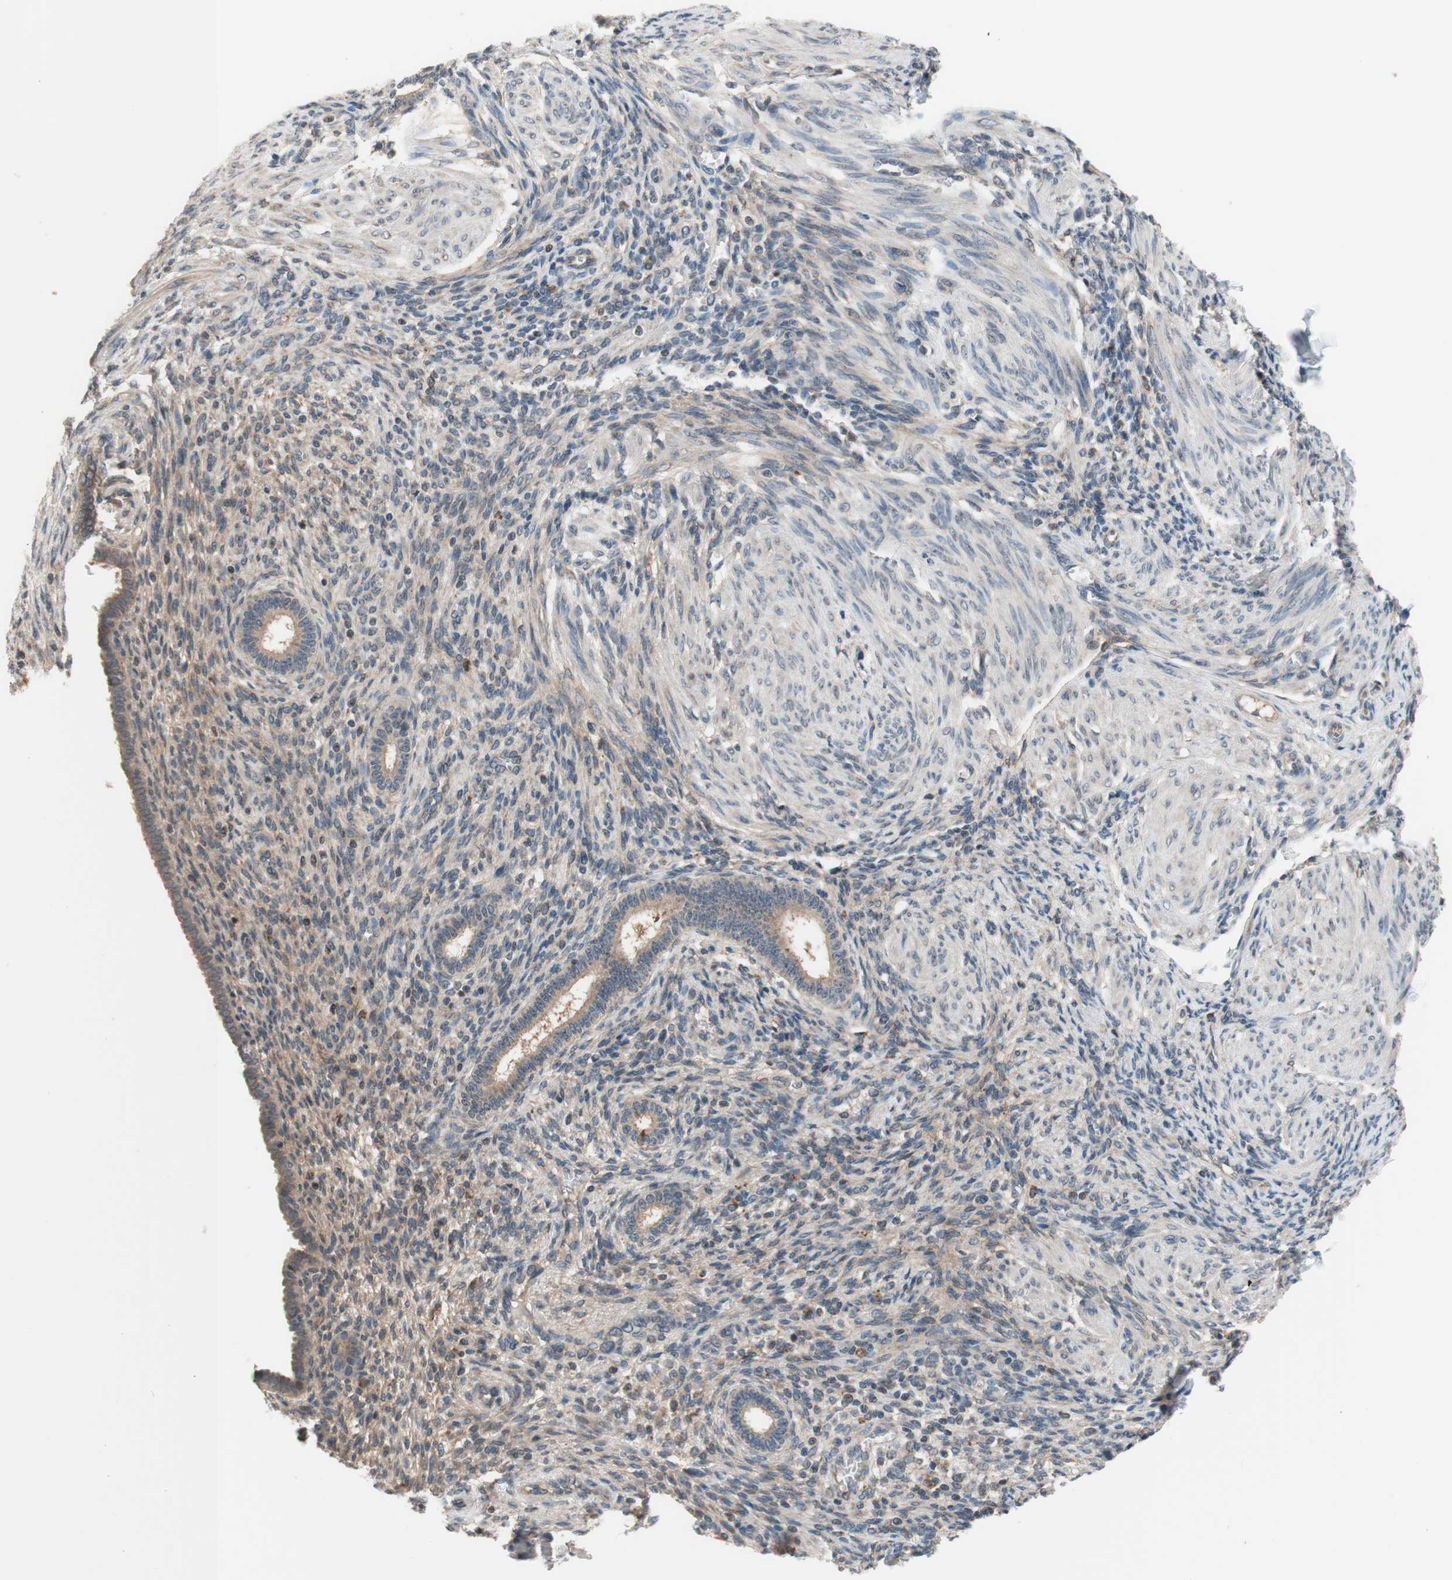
{"staining": {"intensity": "weak", "quantity": "<25%", "location": "cytoplasmic/membranous"}, "tissue": "endometrium", "cell_type": "Cells in endometrial stroma", "image_type": "normal", "snomed": [{"axis": "morphology", "description": "Normal tissue, NOS"}, {"axis": "topography", "description": "Endometrium"}], "caption": "Cells in endometrial stroma show no significant staining in normal endometrium. (Immunohistochemistry (ihc), brightfield microscopy, high magnification).", "gene": "CD55", "patient": {"sex": "female", "age": 72}}